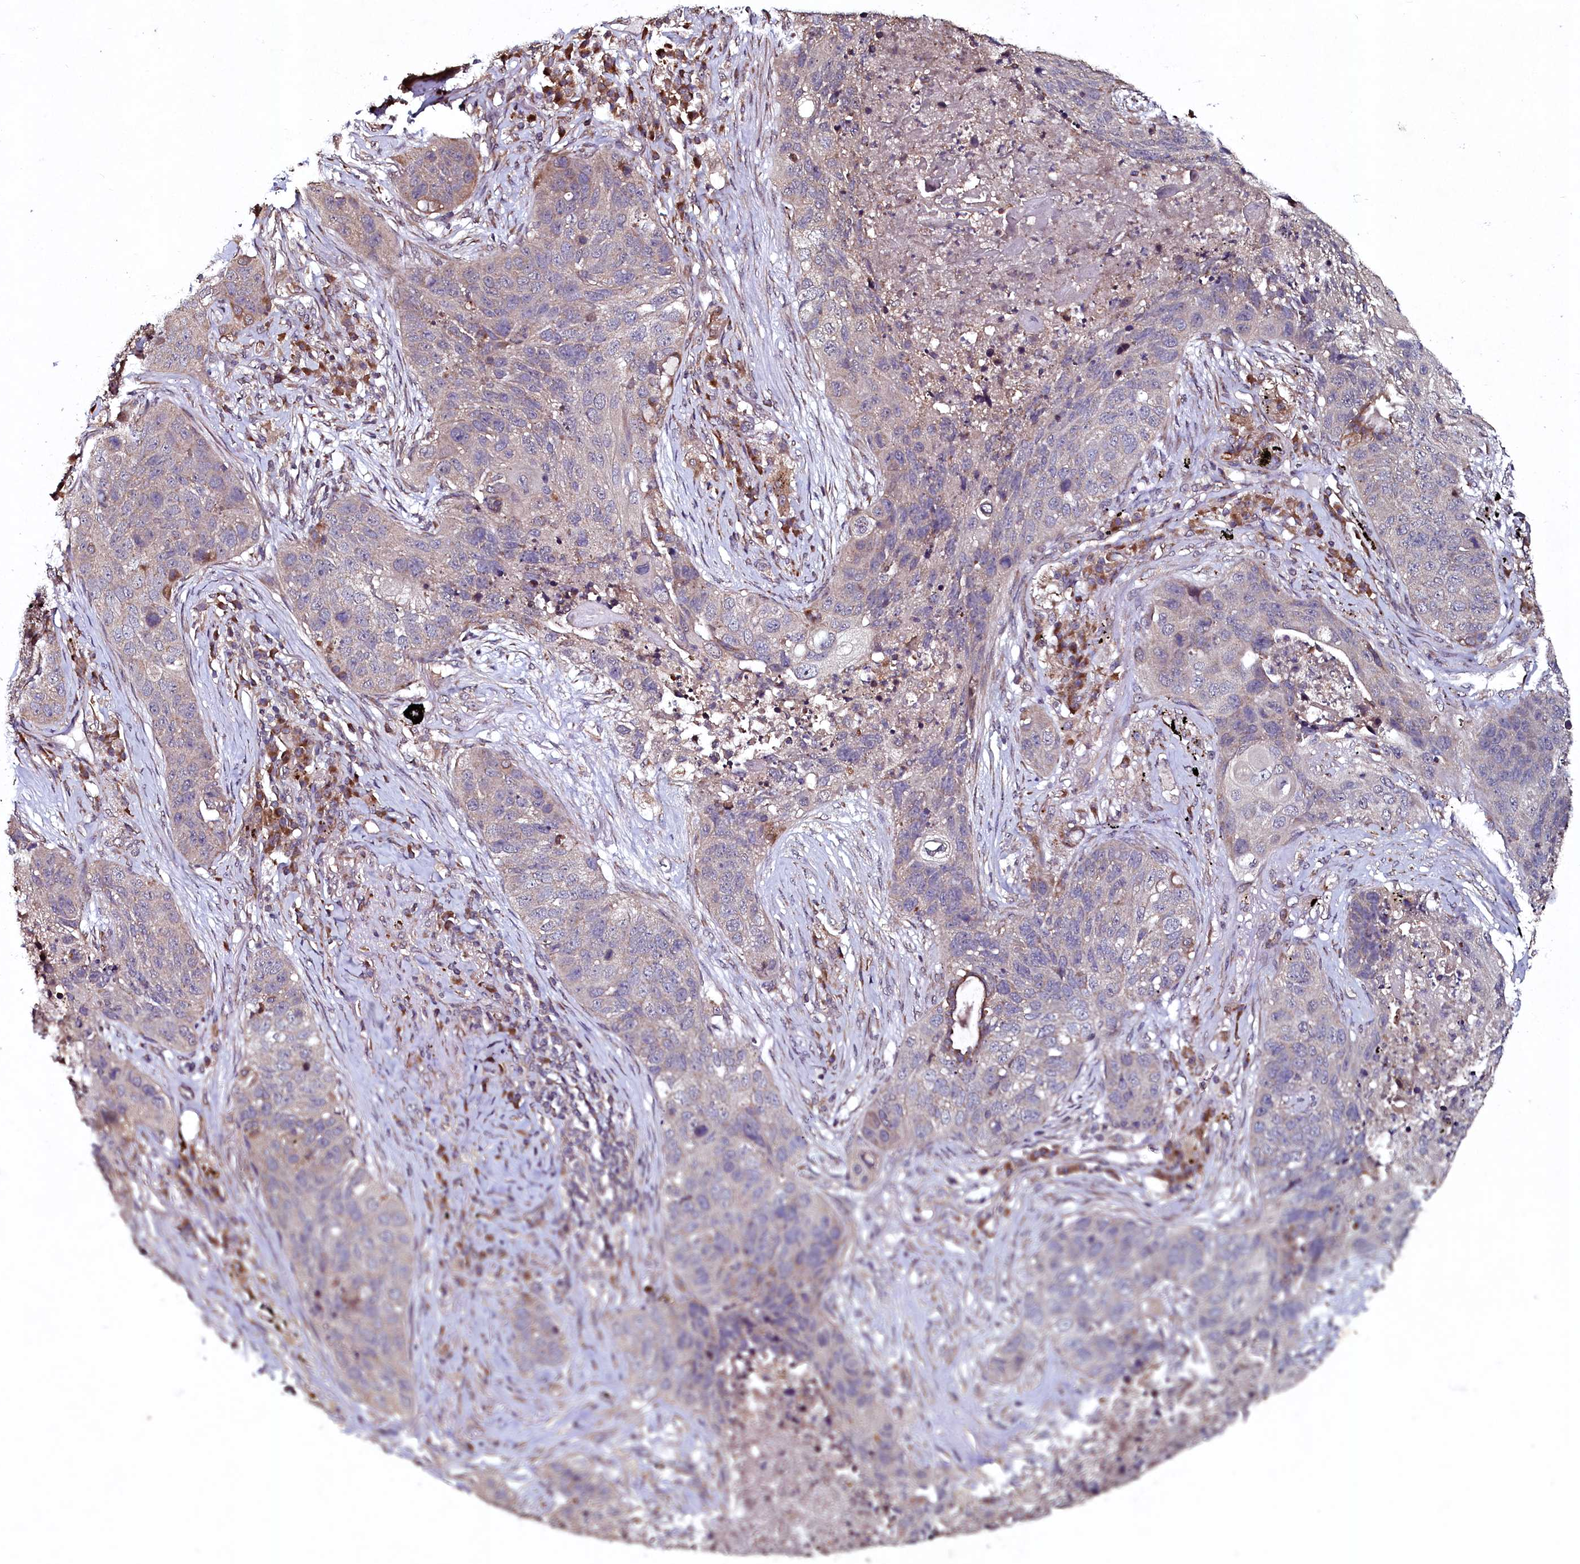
{"staining": {"intensity": "weak", "quantity": "<25%", "location": "cytoplasmic/membranous"}, "tissue": "lung cancer", "cell_type": "Tumor cells", "image_type": "cancer", "snomed": [{"axis": "morphology", "description": "Squamous cell carcinoma, NOS"}, {"axis": "topography", "description": "Lung"}], "caption": "Immunohistochemical staining of human lung cancer exhibits no significant positivity in tumor cells. (Immunohistochemistry, brightfield microscopy, high magnification).", "gene": "SEC24C", "patient": {"sex": "female", "age": 63}}